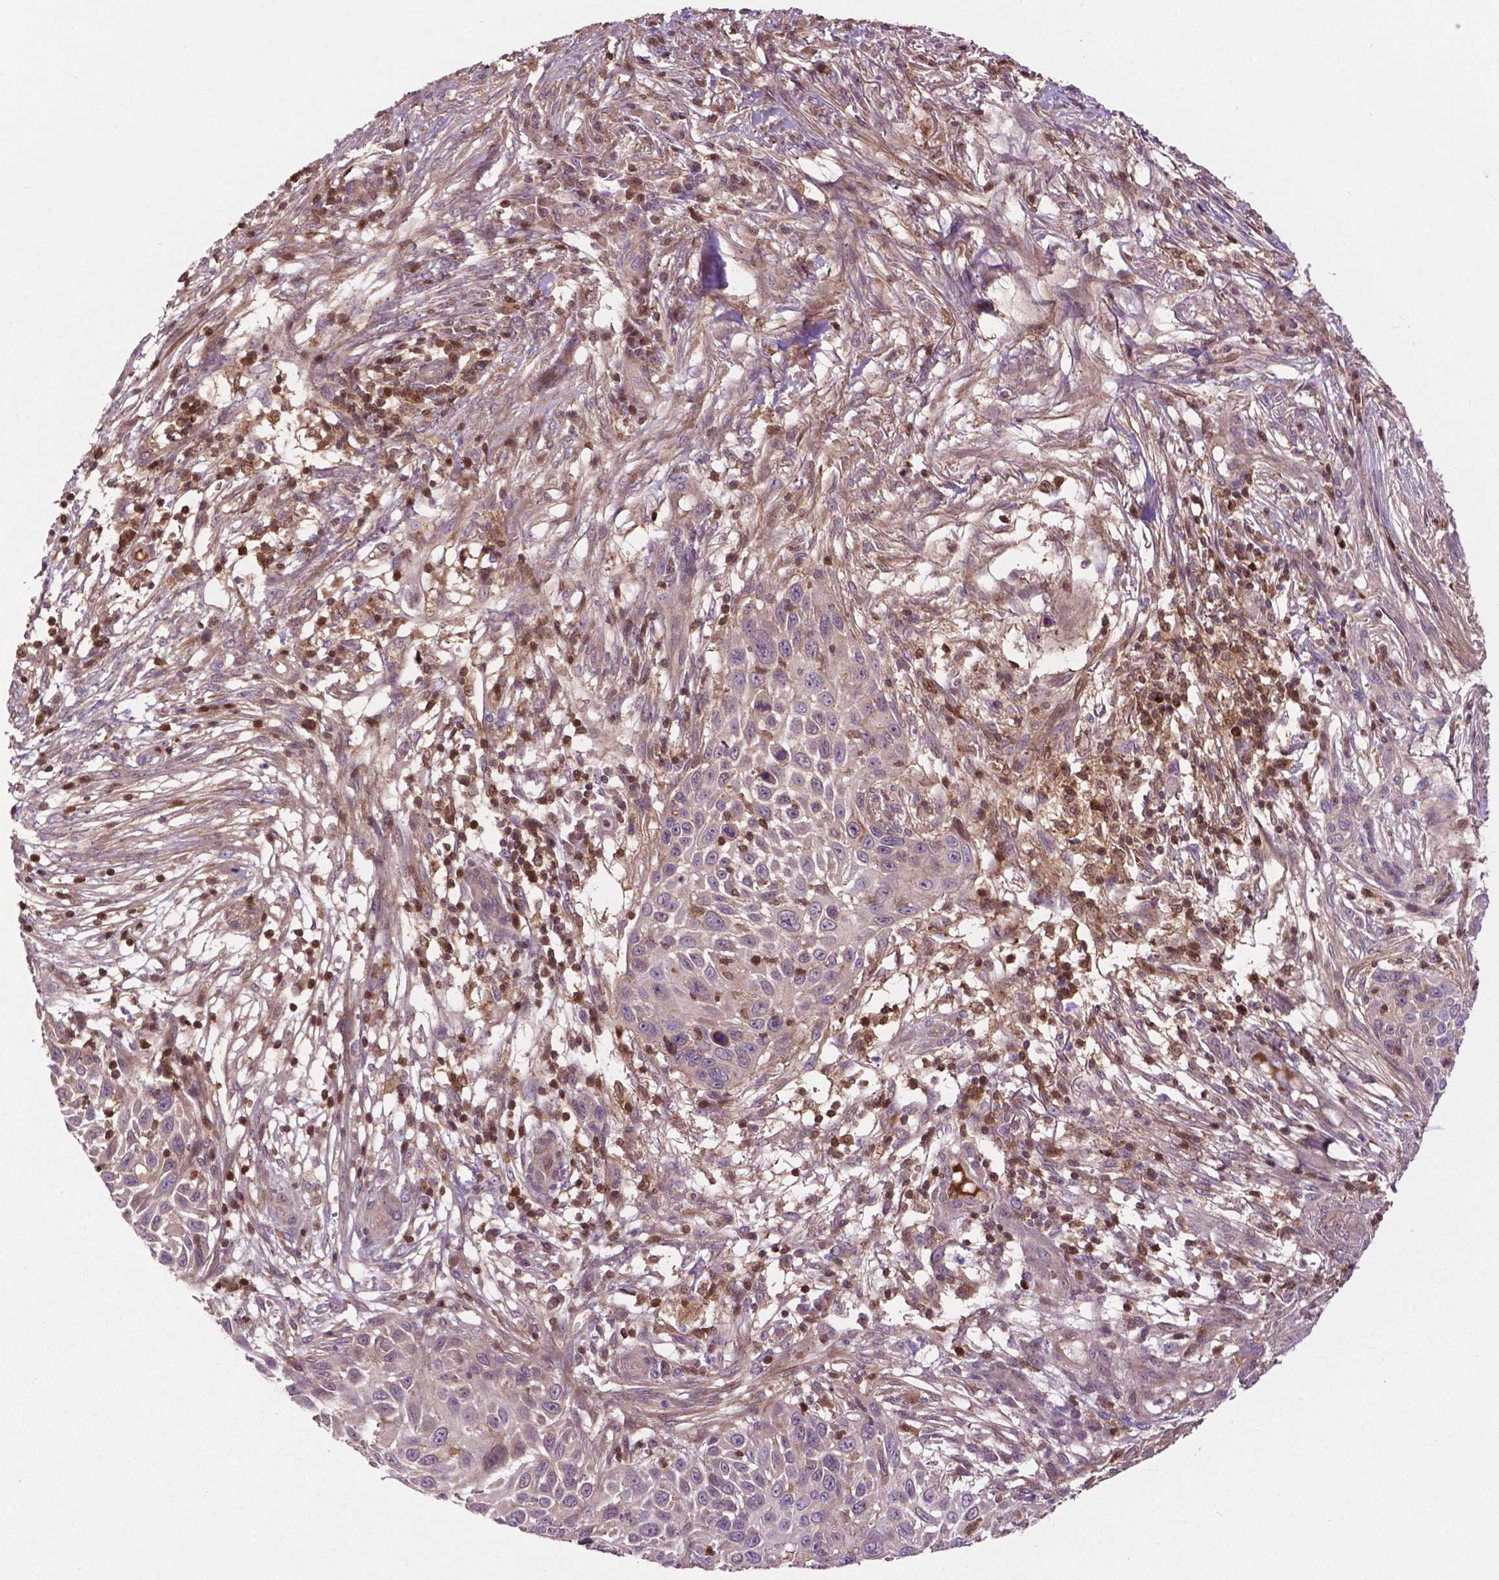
{"staining": {"intensity": "weak", "quantity": "25%-75%", "location": "cytoplasmic/membranous"}, "tissue": "skin cancer", "cell_type": "Tumor cells", "image_type": "cancer", "snomed": [{"axis": "morphology", "description": "Squamous cell carcinoma, NOS"}, {"axis": "topography", "description": "Skin"}], "caption": "Tumor cells show low levels of weak cytoplasmic/membranous expression in about 25%-75% of cells in human skin squamous cell carcinoma.", "gene": "CHMP4A", "patient": {"sex": "male", "age": 92}}